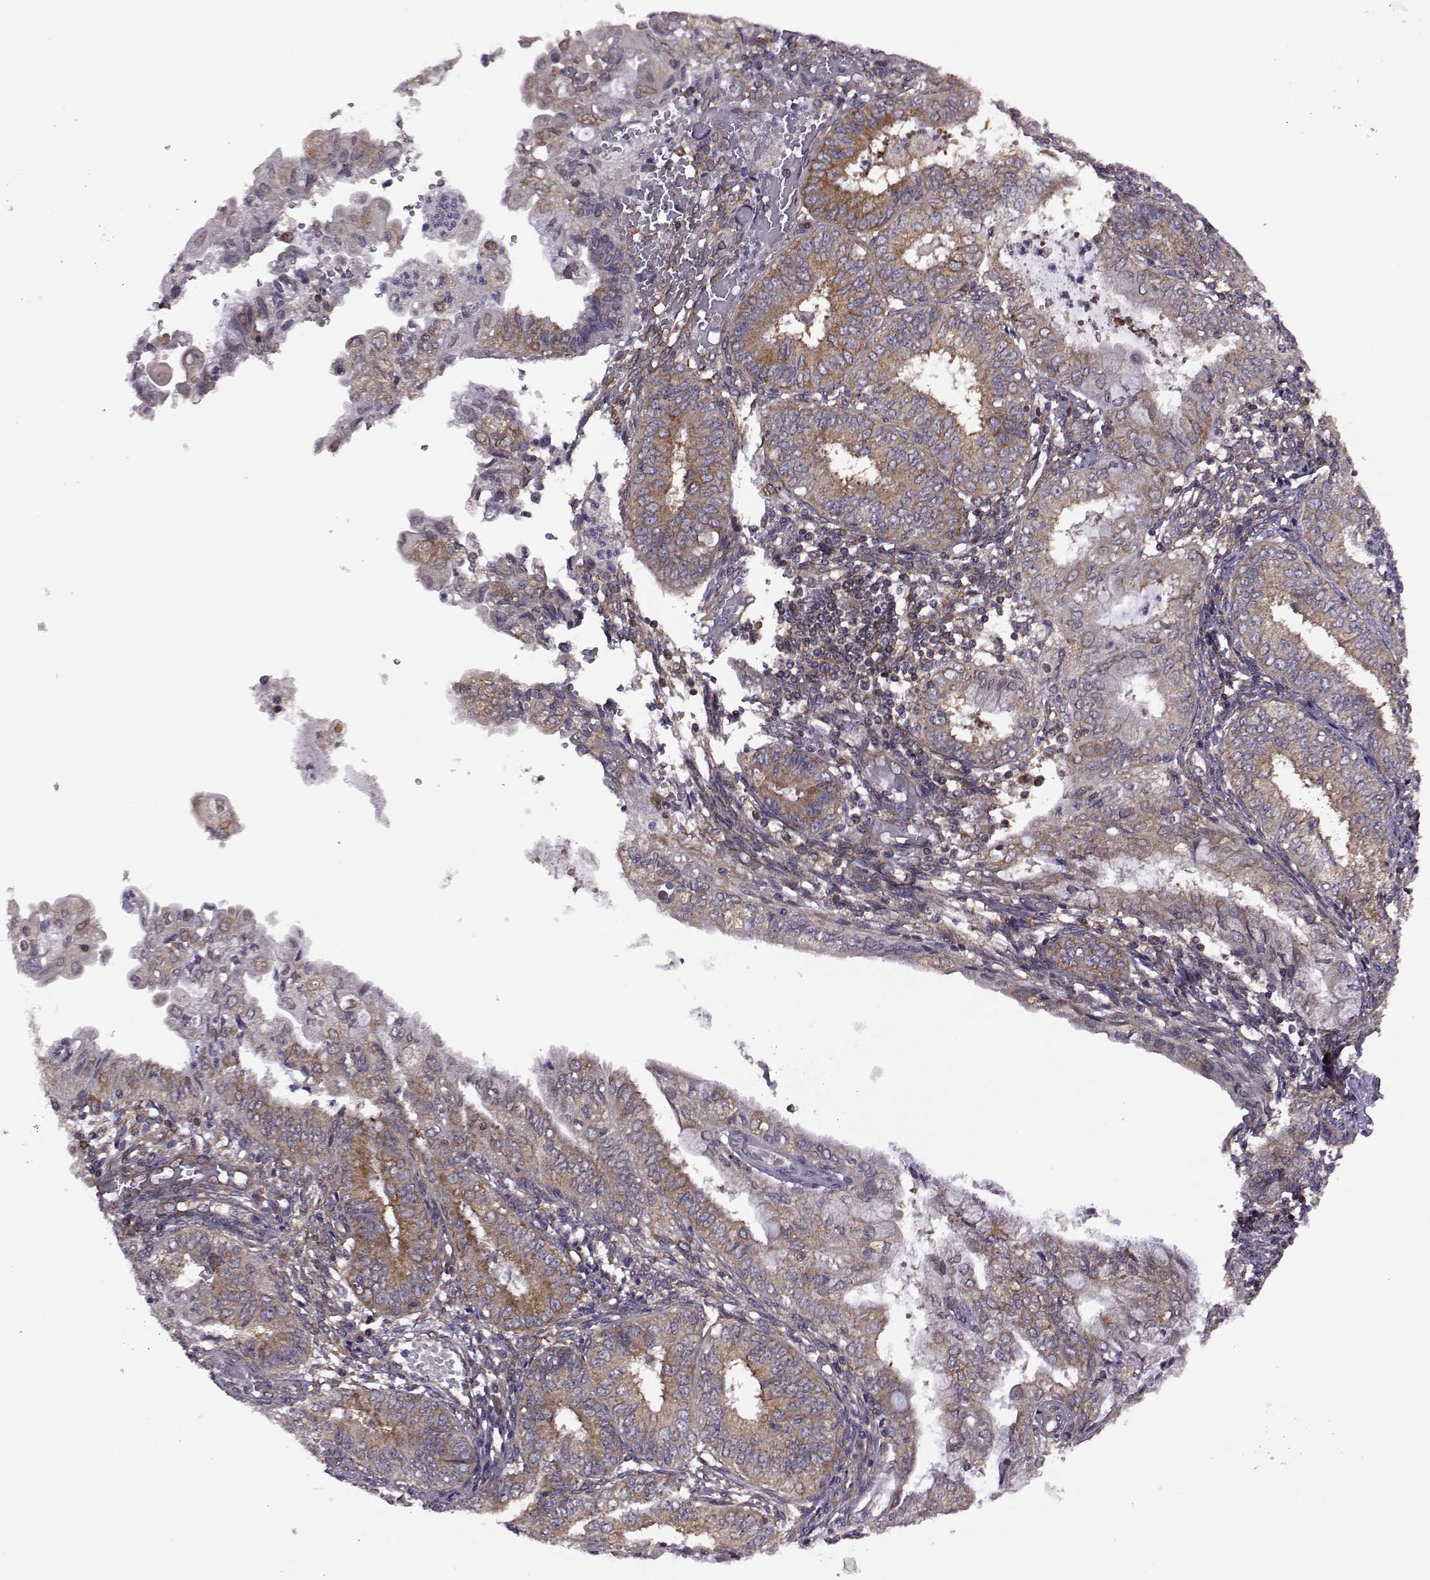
{"staining": {"intensity": "moderate", "quantity": ">75%", "location": "cytoplasmic/membranous"}, "tissue": "endometrial cancer", "cell_type": "Tumor cells", "image_type": "cancer", "snomed": [{"axis": "morphology", "description": "Adenocarcinoma, NOS"}, {"axis": "topography", "description": "Endometrium"}], "caption": "An IHC histopathology image of neoplastic tissue is shown. Protein staining in brown highlights moderate cytoplasmic/membranous positivity in endometrial cancer within tumor cells.", "gene": "URI1", "patient": {"sex": "female", "age": 68}}